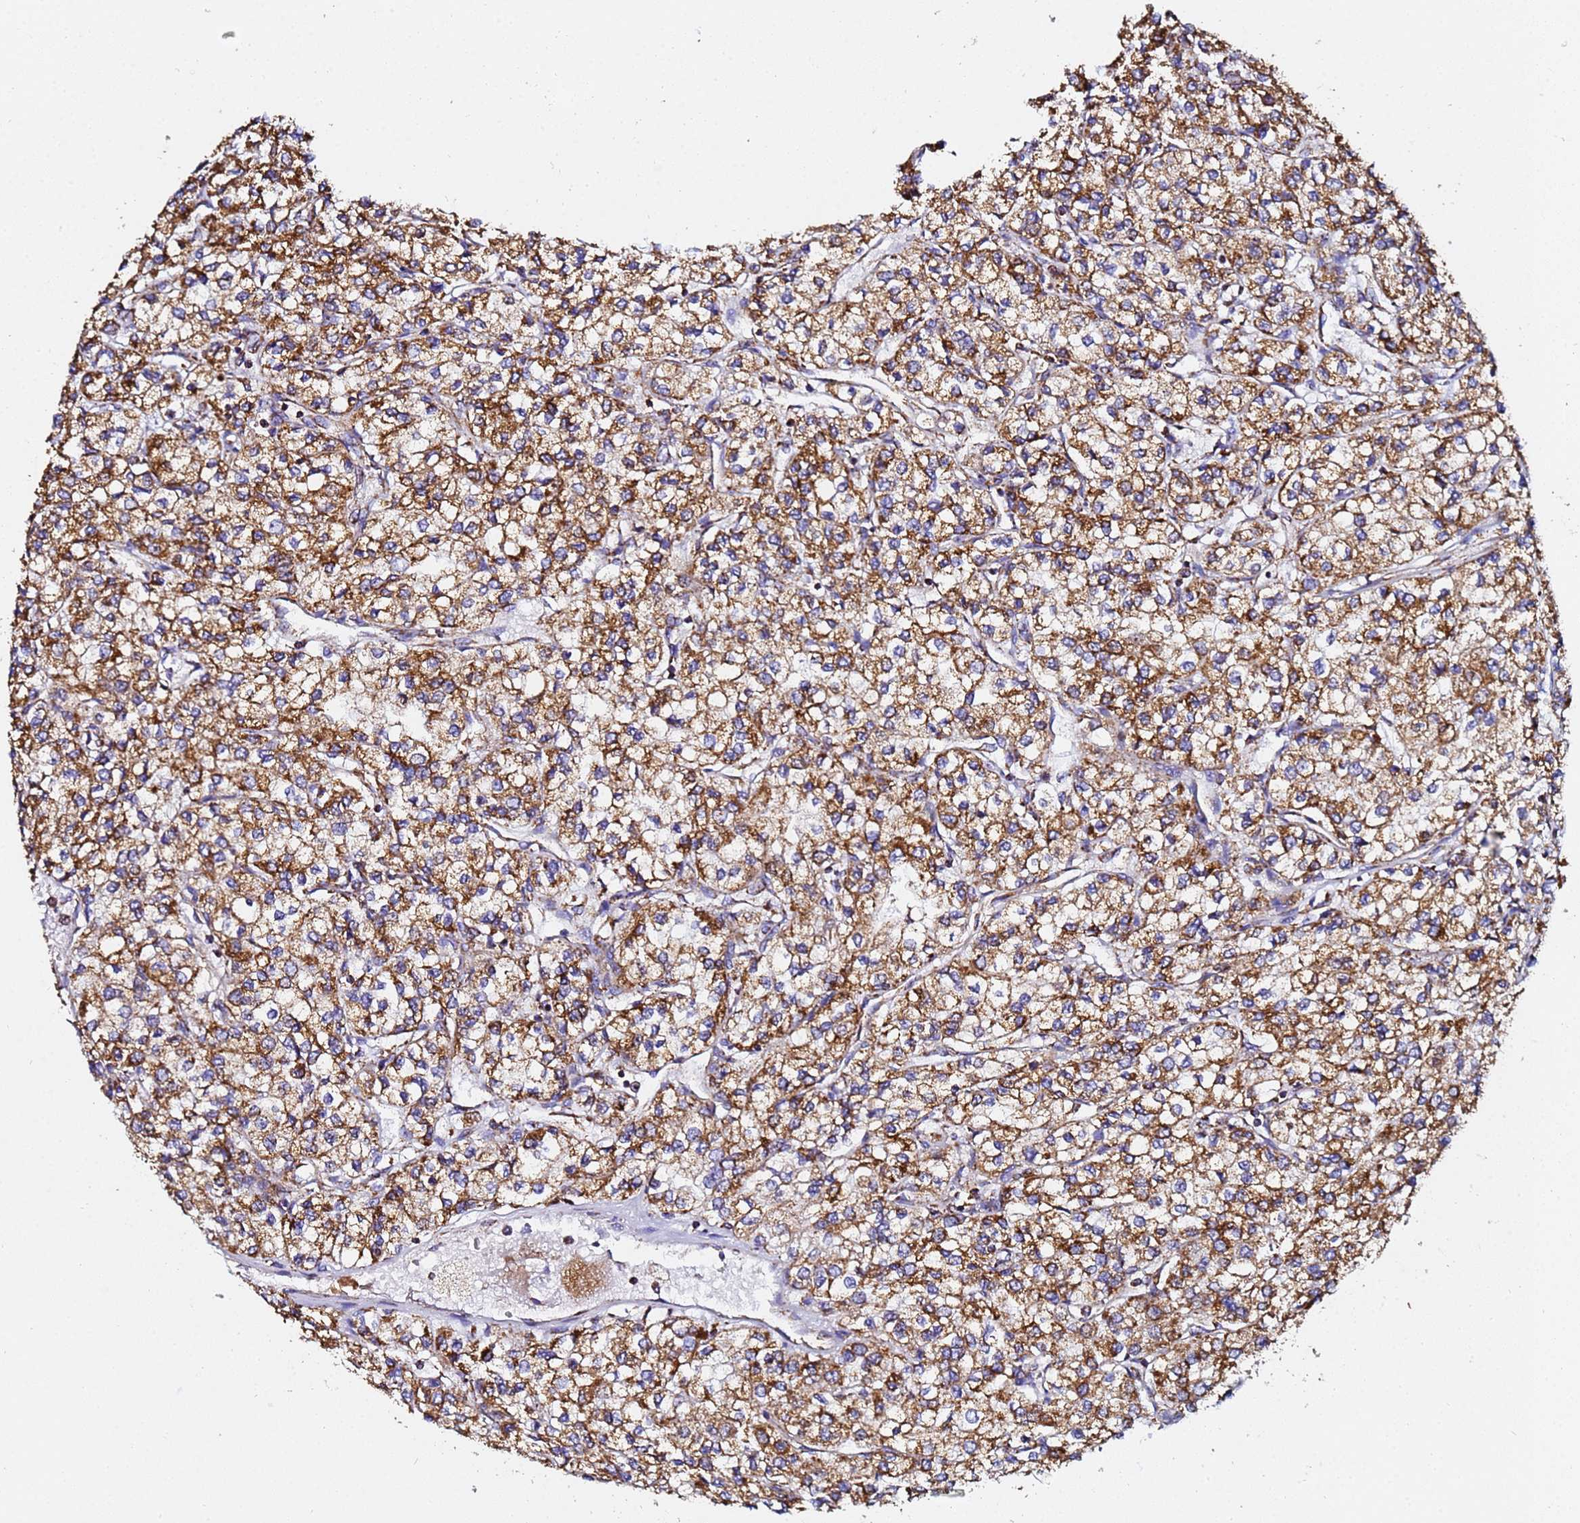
{"staining": {"intensity": "strong", "quantity": ">75%", "location": "cytoplasmic/membranous"}, "tissue": "renal cancer", "cell_type": "Tumor cells", "image_type": "cancer", "snomed": [{"axis": "morphology", "description": "Adenocarcinoma, NOS"}, {"axis": "topography", "description": "Kidney"}], "caption": "A brown stain labels strong cytoplasmic/membranous expression of a protein in human renal adenocarcinoma tumor cells.", "gene": "PHB2", "patient": {"sex": "male", "age": 80}}